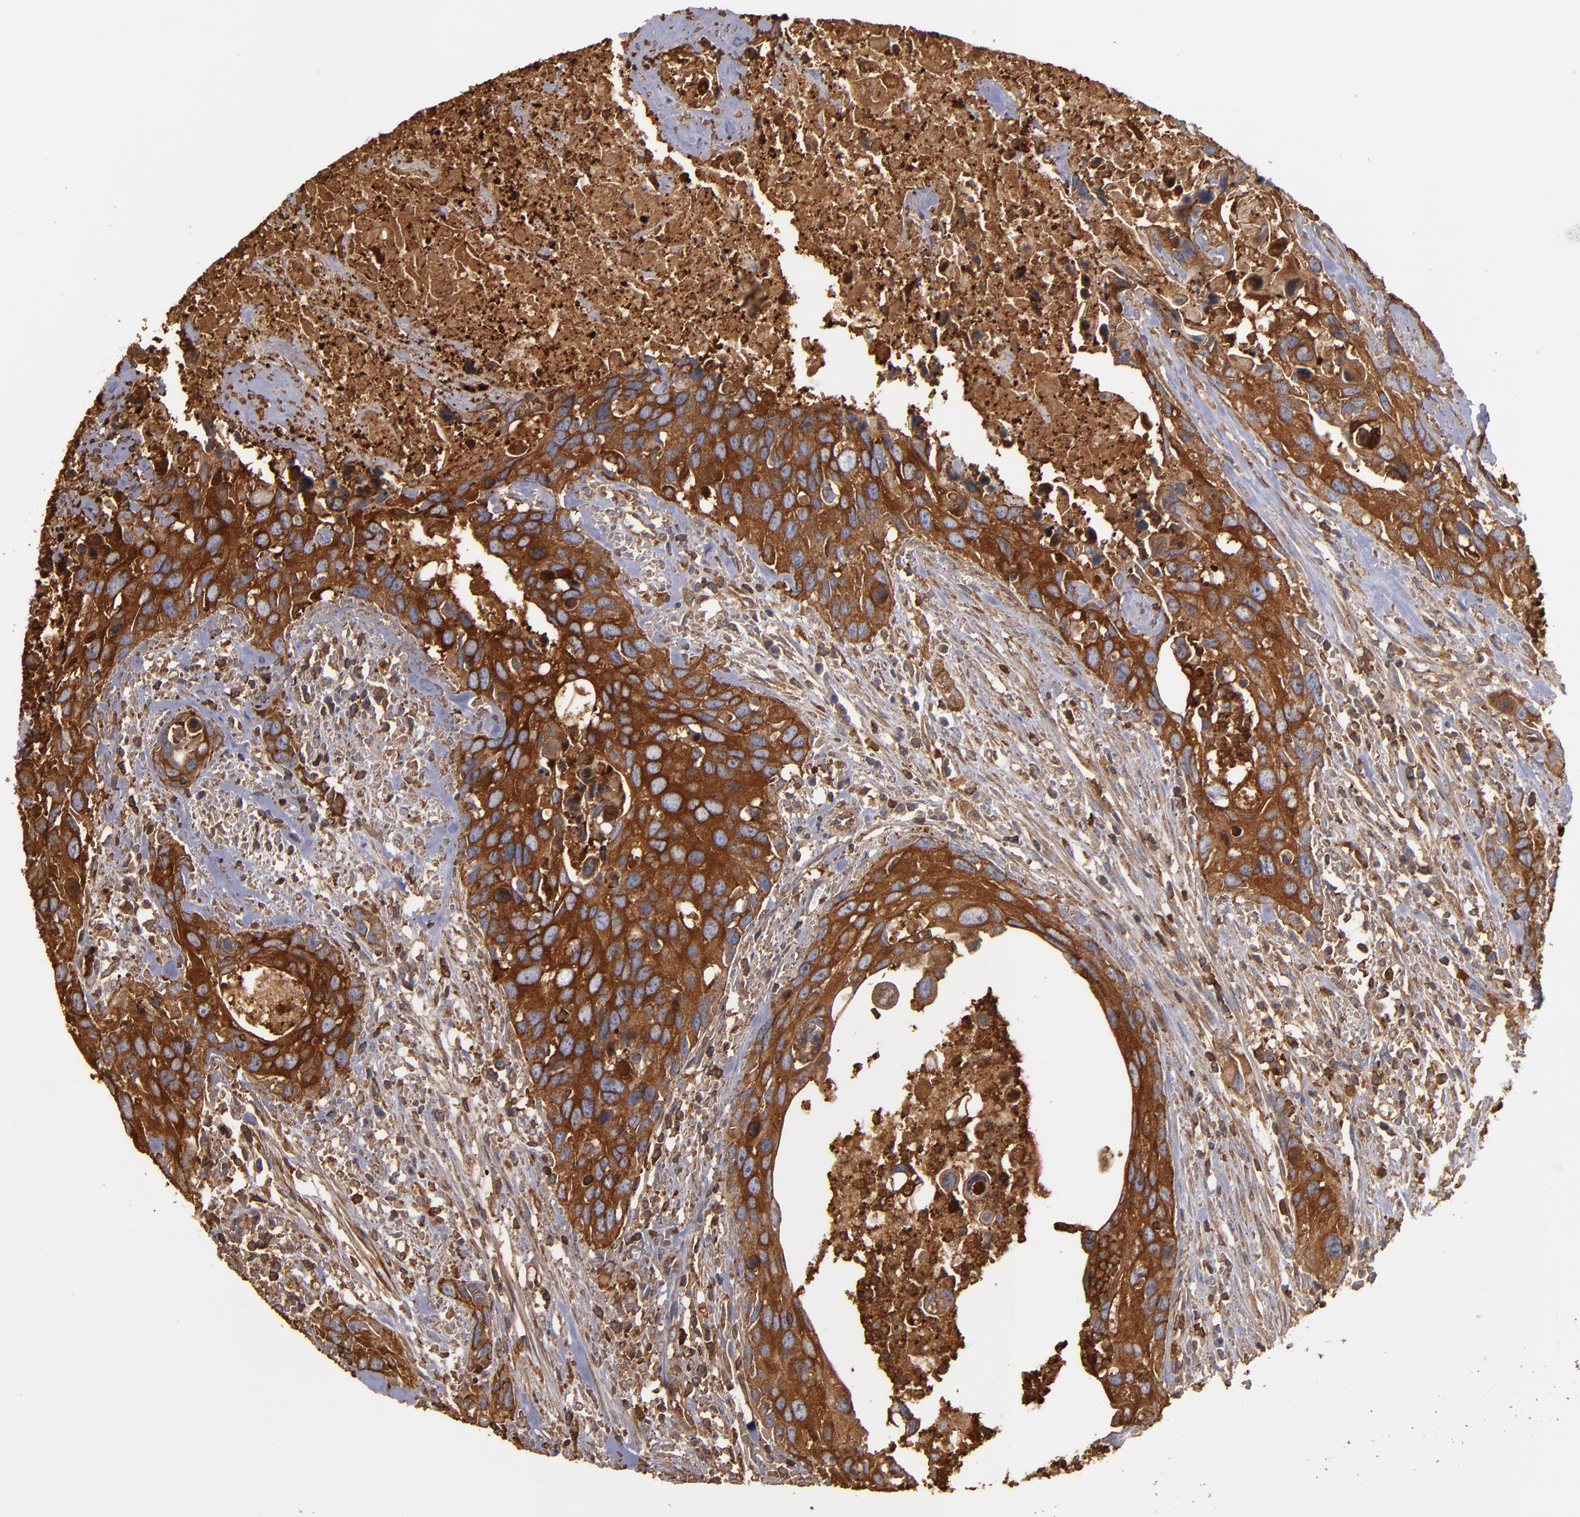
{"staining": {"intensity": "moderate", "quantity": ">75%", "location": "cytoplasmic/membranous"}, "tissue": "urothelial cancer", "cell_type": "Tumor cells", "image_type": "cancer", "snomed": [{"axis": "morphology", "description": "Urothelial carcinoma, High grade"}, {"axis": "topography", "description": "Urinary bladder"}], "caption": "Protein expression analysis of human high-grade urothelial carcinoma reveals moderate cytoplasmic/membranous positivity in approximately >75% of tumor cells.", "gene": "ACTN4", "patient": {"sex": "male", "age": 71}}